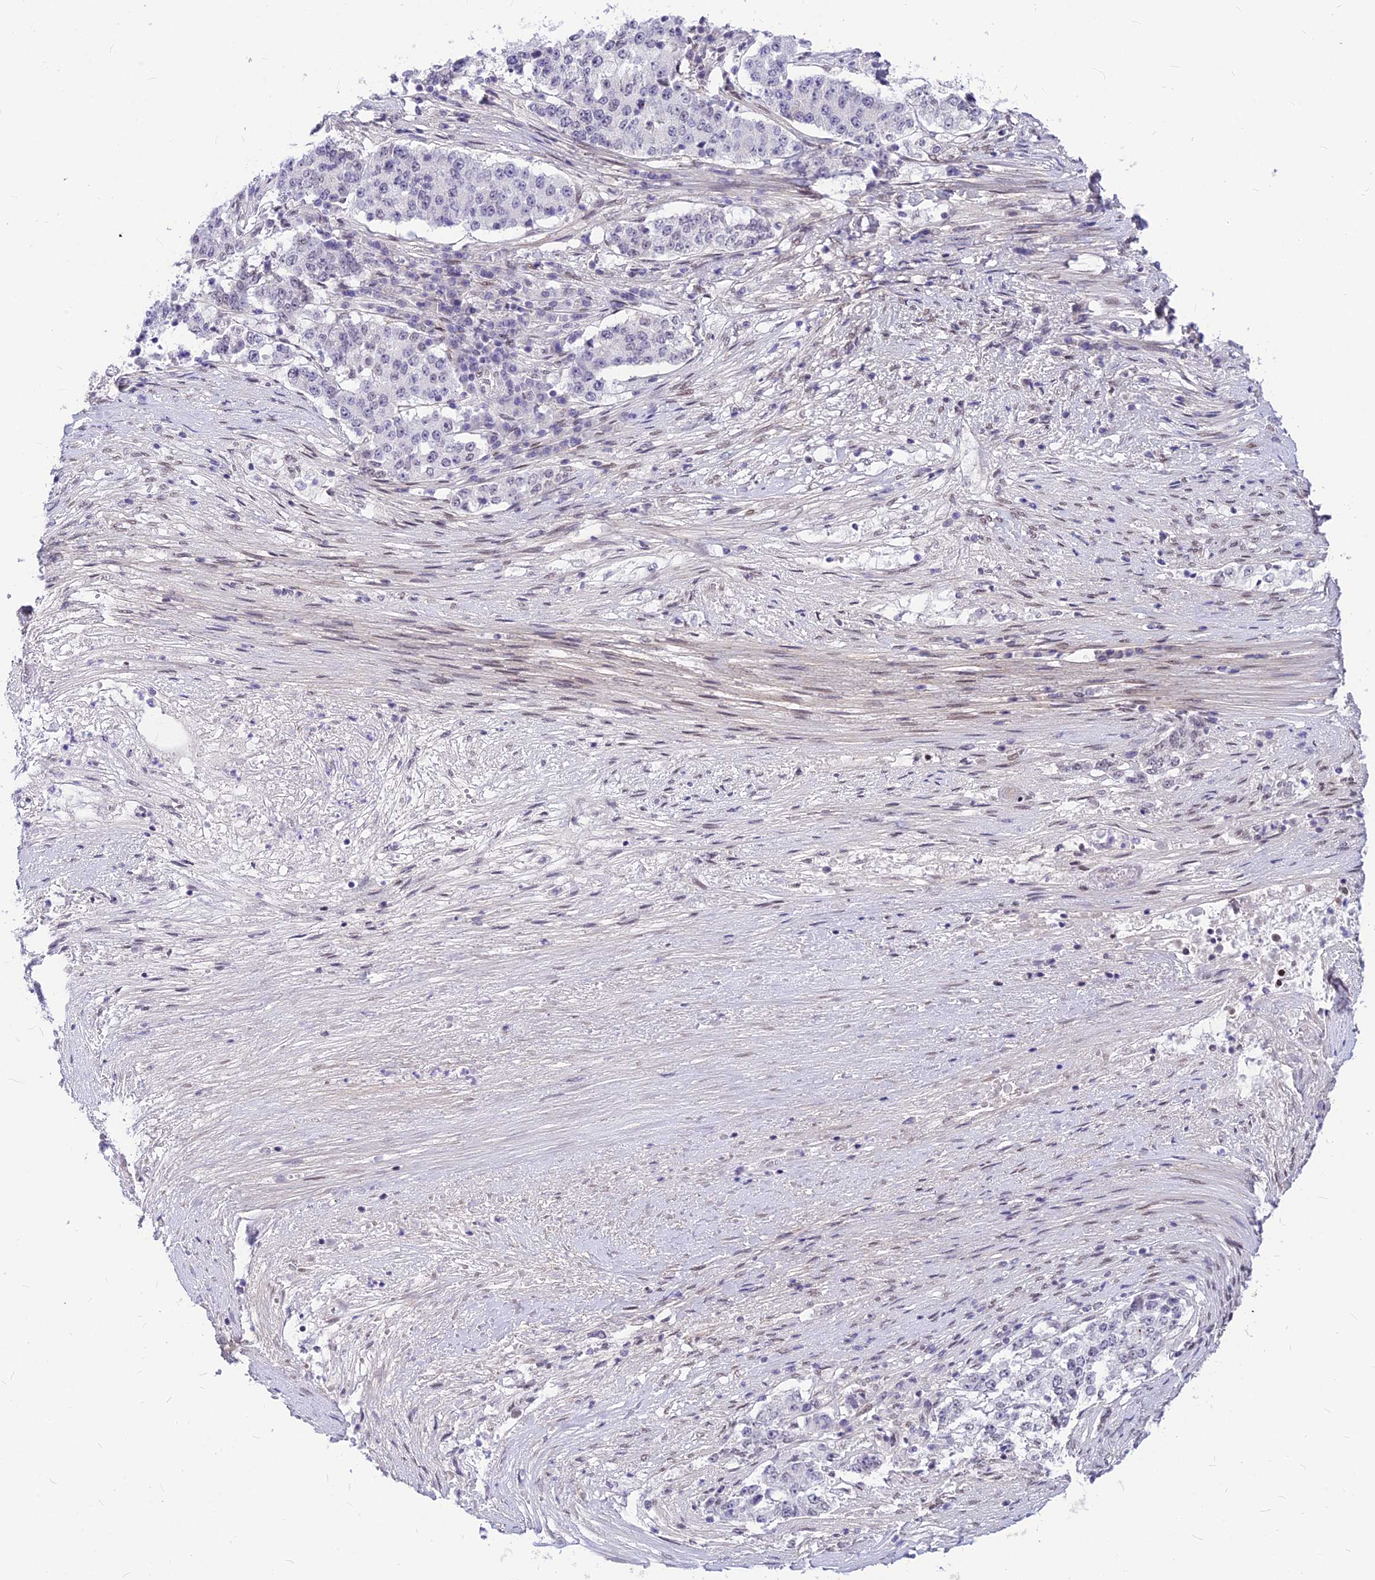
{"staining": {"intensity": "negative", "quantity": "none", "location": "none"}, "tissue": "stomach cancer", "cell_type": "Tumor cells", "image_type": "cancer", "snomed": [{"axis": "morphology", "description": "Adenocarcinoma, NOS"}, {"axis": "topography", "description": "Stomach"}], "caption": "Histopathology image shows no protein staining in tumor cells of adenocarcinoma (stomach) tissue.", "gene": "KCTD13", "patient": {"sex": "male", "age": 59}}